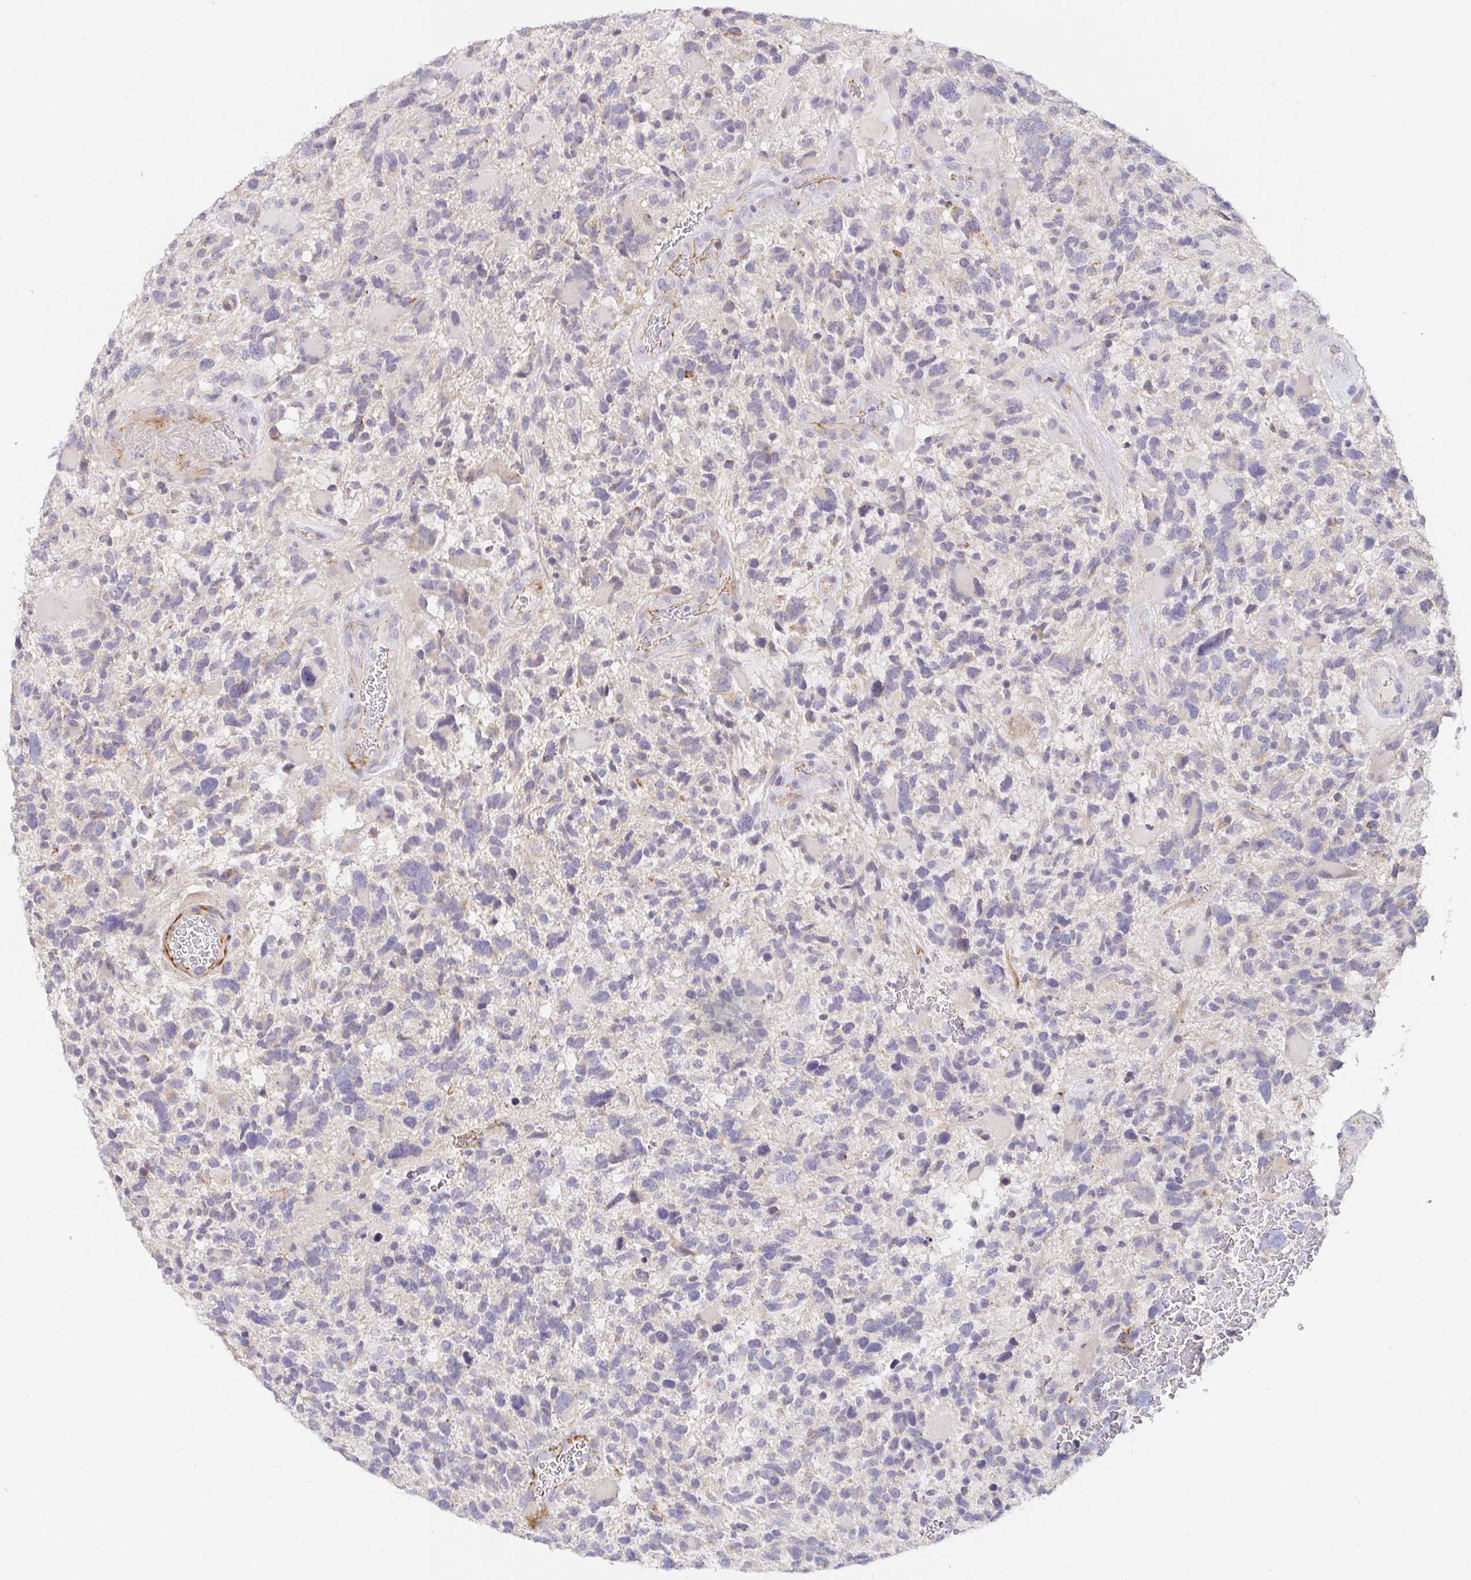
{"staining": {"intensity": "negative", "quantity": "none", "location": "none"}, "tissue": "glioma", "cell_type": "Tumor cells", "image_type": "cancer", "snomed": [{"axis": "morphology", "description": "Glioma, malignant, High grade"}, {"axis": "topography", "description": "Brain"}], "caption": "A high-resolution micrograph shows IHC staining of glioma, which displays no significant positivity in tumor cells.", "gene": "PDX1", "patient": {"sex": "female", "age": 71}}